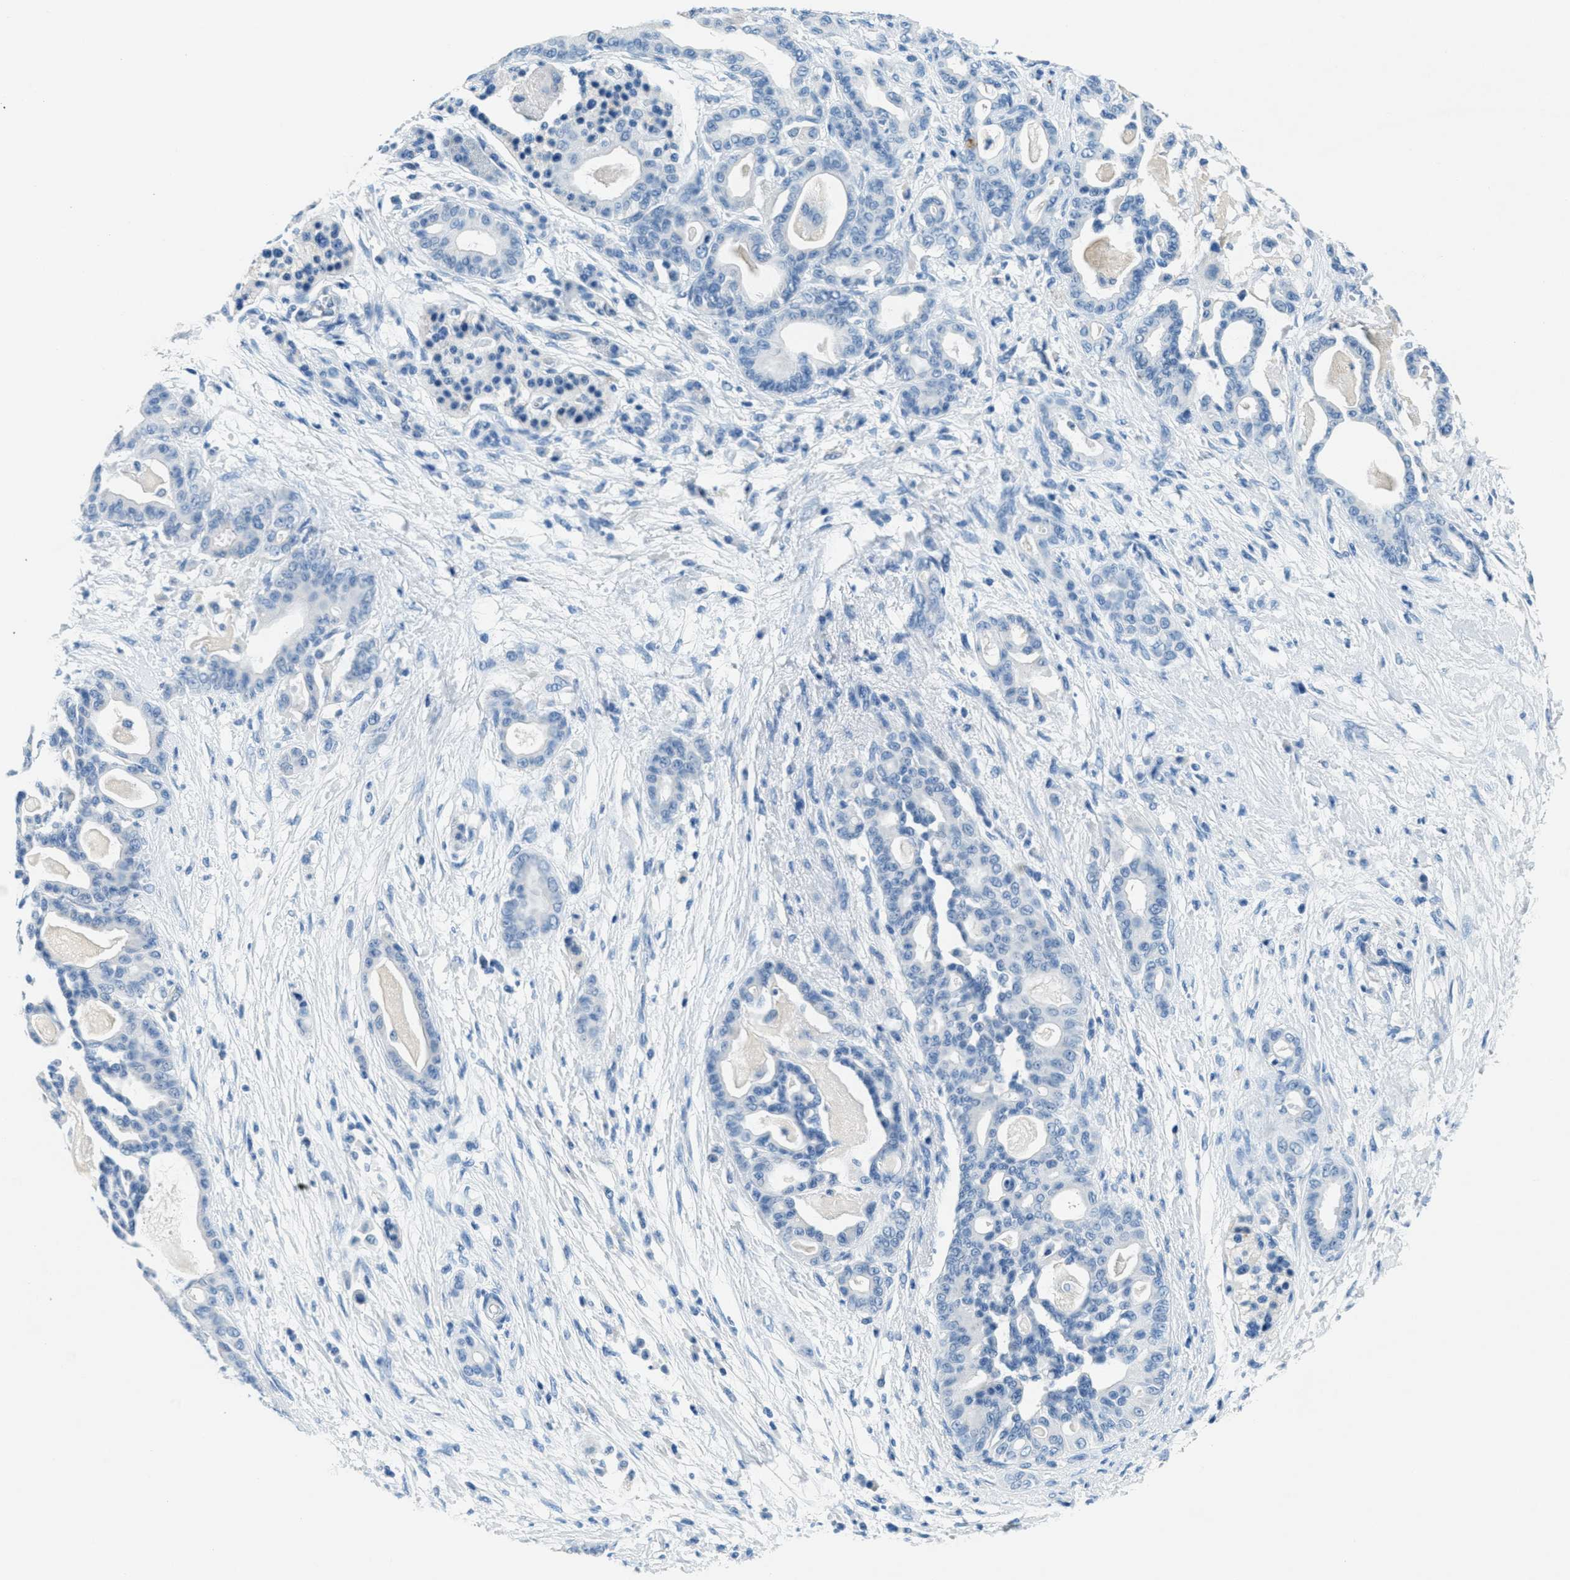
{"staining": {"intensity": "negative", "quantity": "none", "location": "none"}, "tissue": "pancreatic cancer", "cell_type": "Tumor cells", "image_type": "cancer", "snomed": [{"axis": "morphology", "description": "Adenocarcinoma, NOS"}, {"axis": "topography", "description": "Pancreas"}], "caption": "High power microscopy histopathology image of an immunohistochemistry micrograph of pancreatic adenocarcinoma, revealing no significant expression in tumor cells.", "gene": "A2M", "patient": {"sex": "male", "age": 63}}